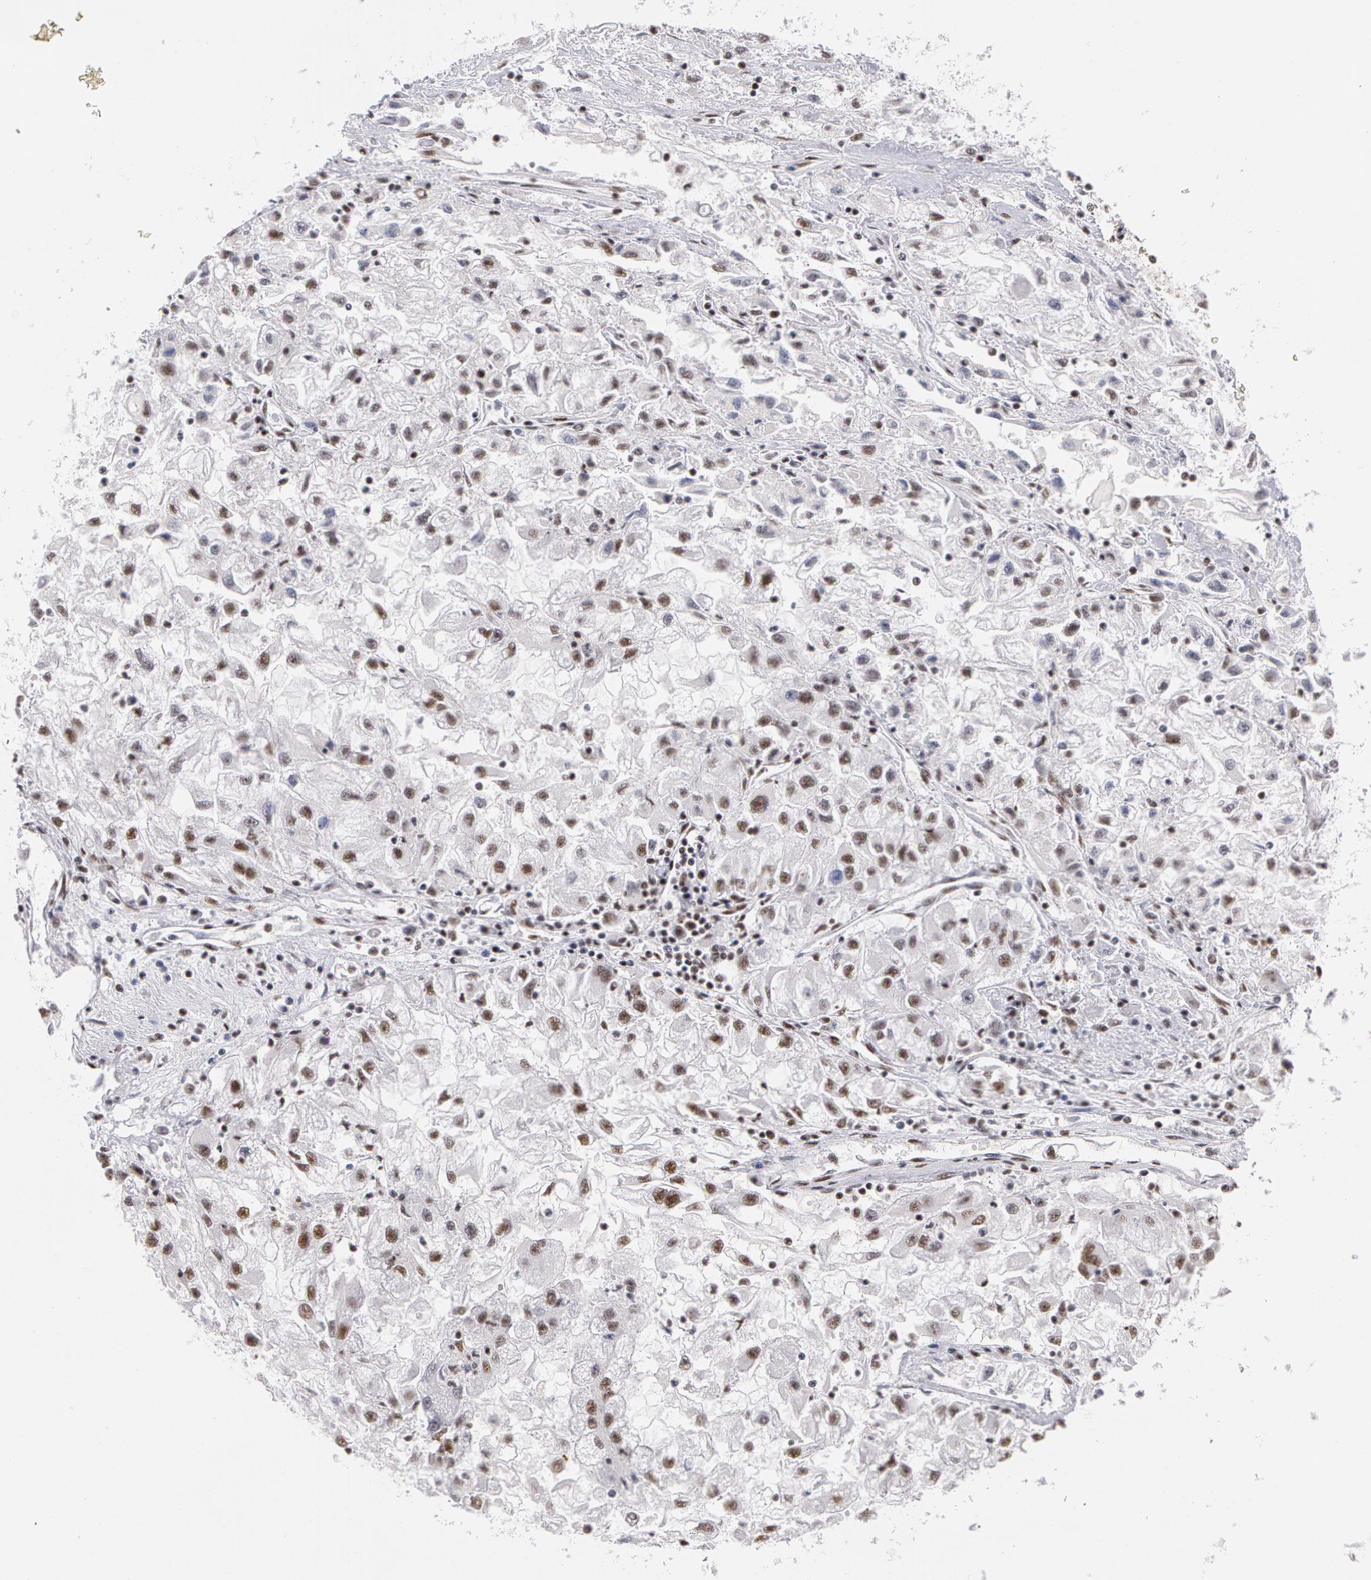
{"staining": {"intensity": "weak", "quantity": "<25%", "location": "nuclear"}, "tissue": "renal cancer", "cell_type": "Tumor cells", "image_type": "cancer", "snomed": [{"axis": "morphology", "description": "Adenocarcinoma, NOS"}, {"axis": "topography", "description": "Kidney"}], "caption": "Human renal cancer (adenocarcinoma) stained for a protein using IHC shows no staining in tumor cells.", "gene": "PNN", "patient": {"sex": "male", "age": 59}}